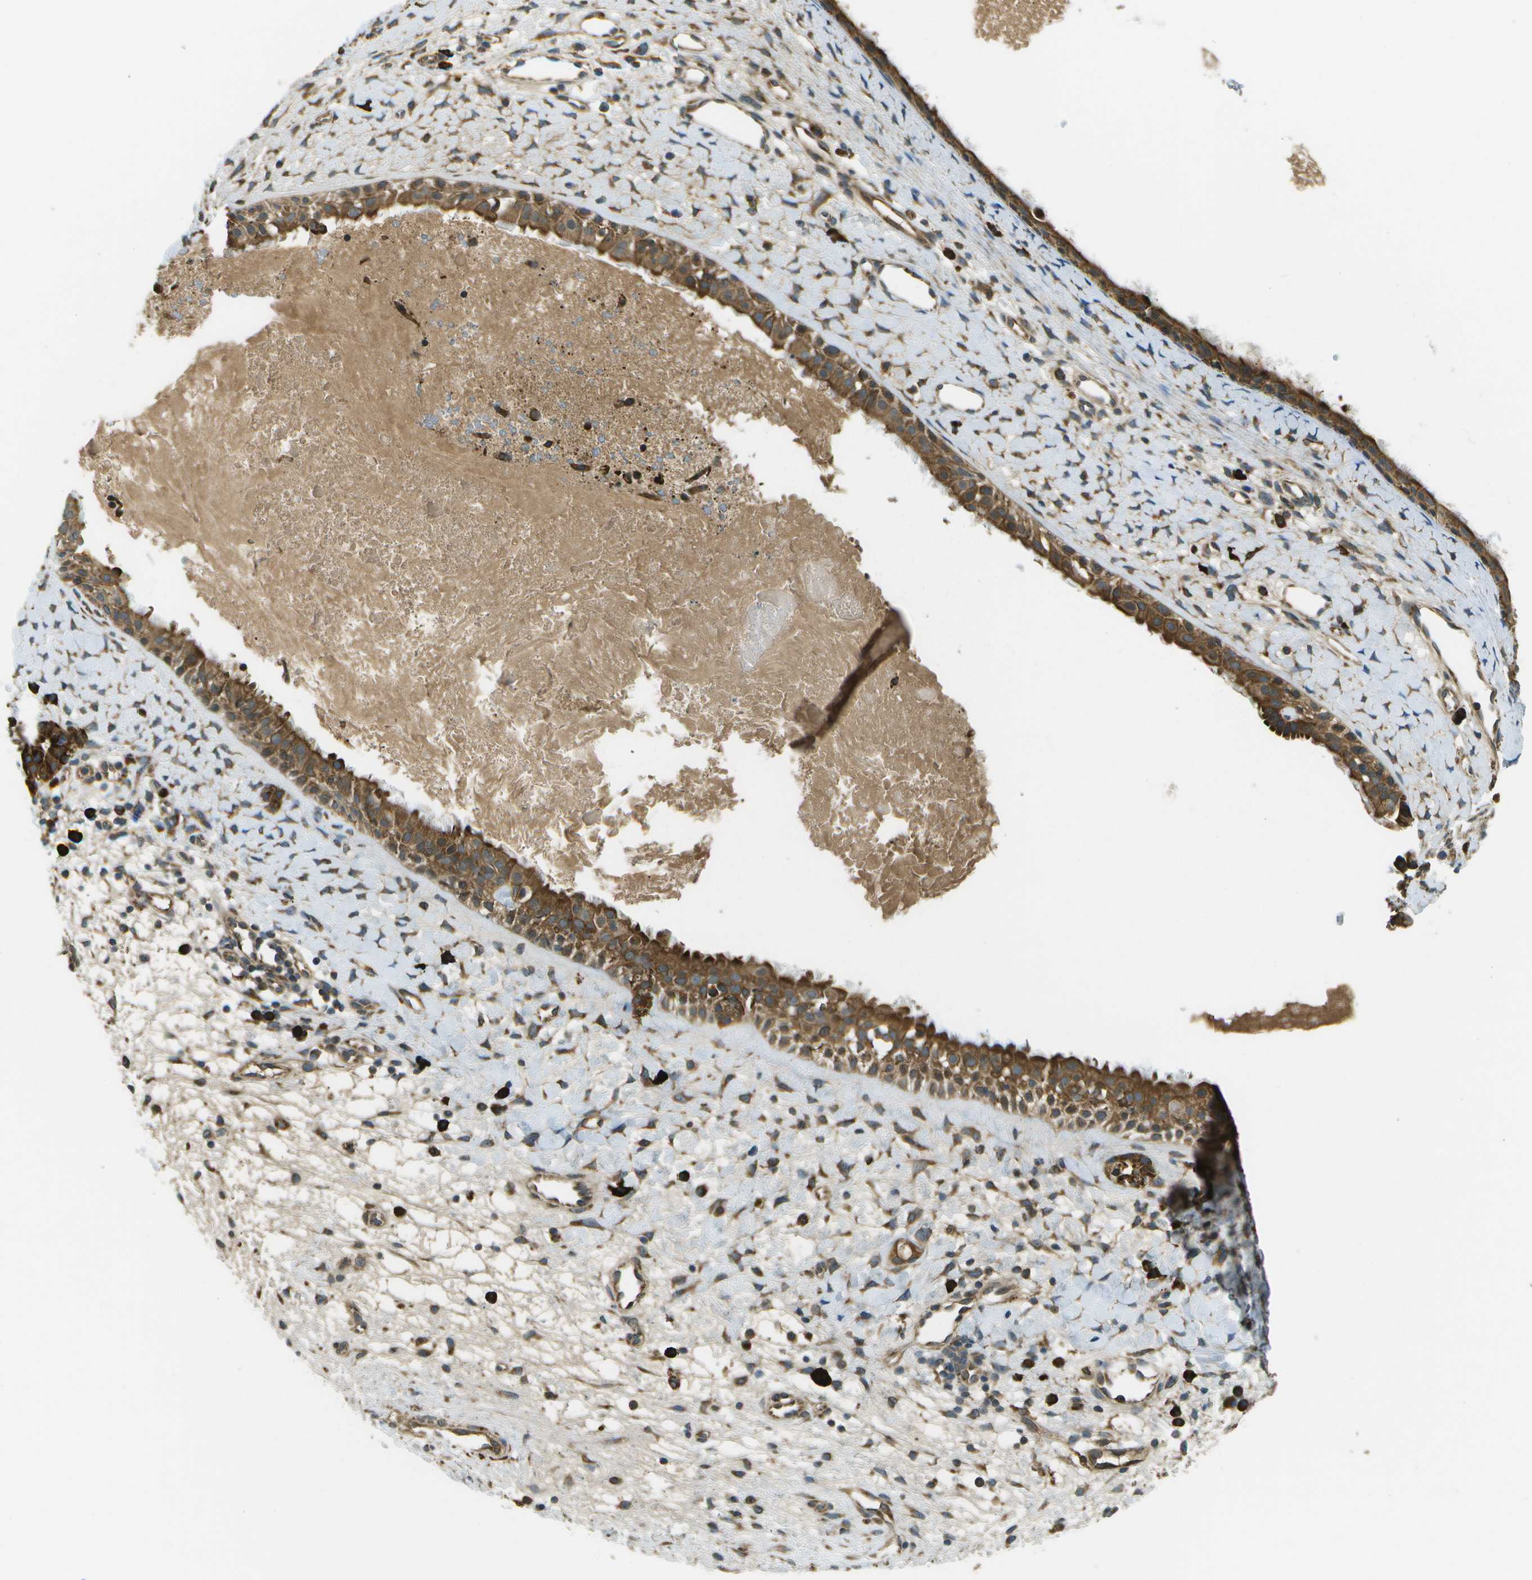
{"staining": {"intensity": "moderate", "quantity": ">75%", "location": "cytoplasmic/membranous"}, "tissue": "nasopharynx", "cell_type": "Respiratory epithelial cells", "image_type": "normal", "snomed": [{"axis": "morphology", "description": "Normal tissue, NOS"}, {"axis": "topography", "description": "Nasopharynx"}], "caption": "Immunohistochemical staining of unremarkable nasopharynx exhibits >75% levels of moderate cytoplasmic/membranous protein positivity in approximately >75% of respiratory epithelial cells.", "gene": "USP30", "patient": {"sex": "male", "age": 22}}